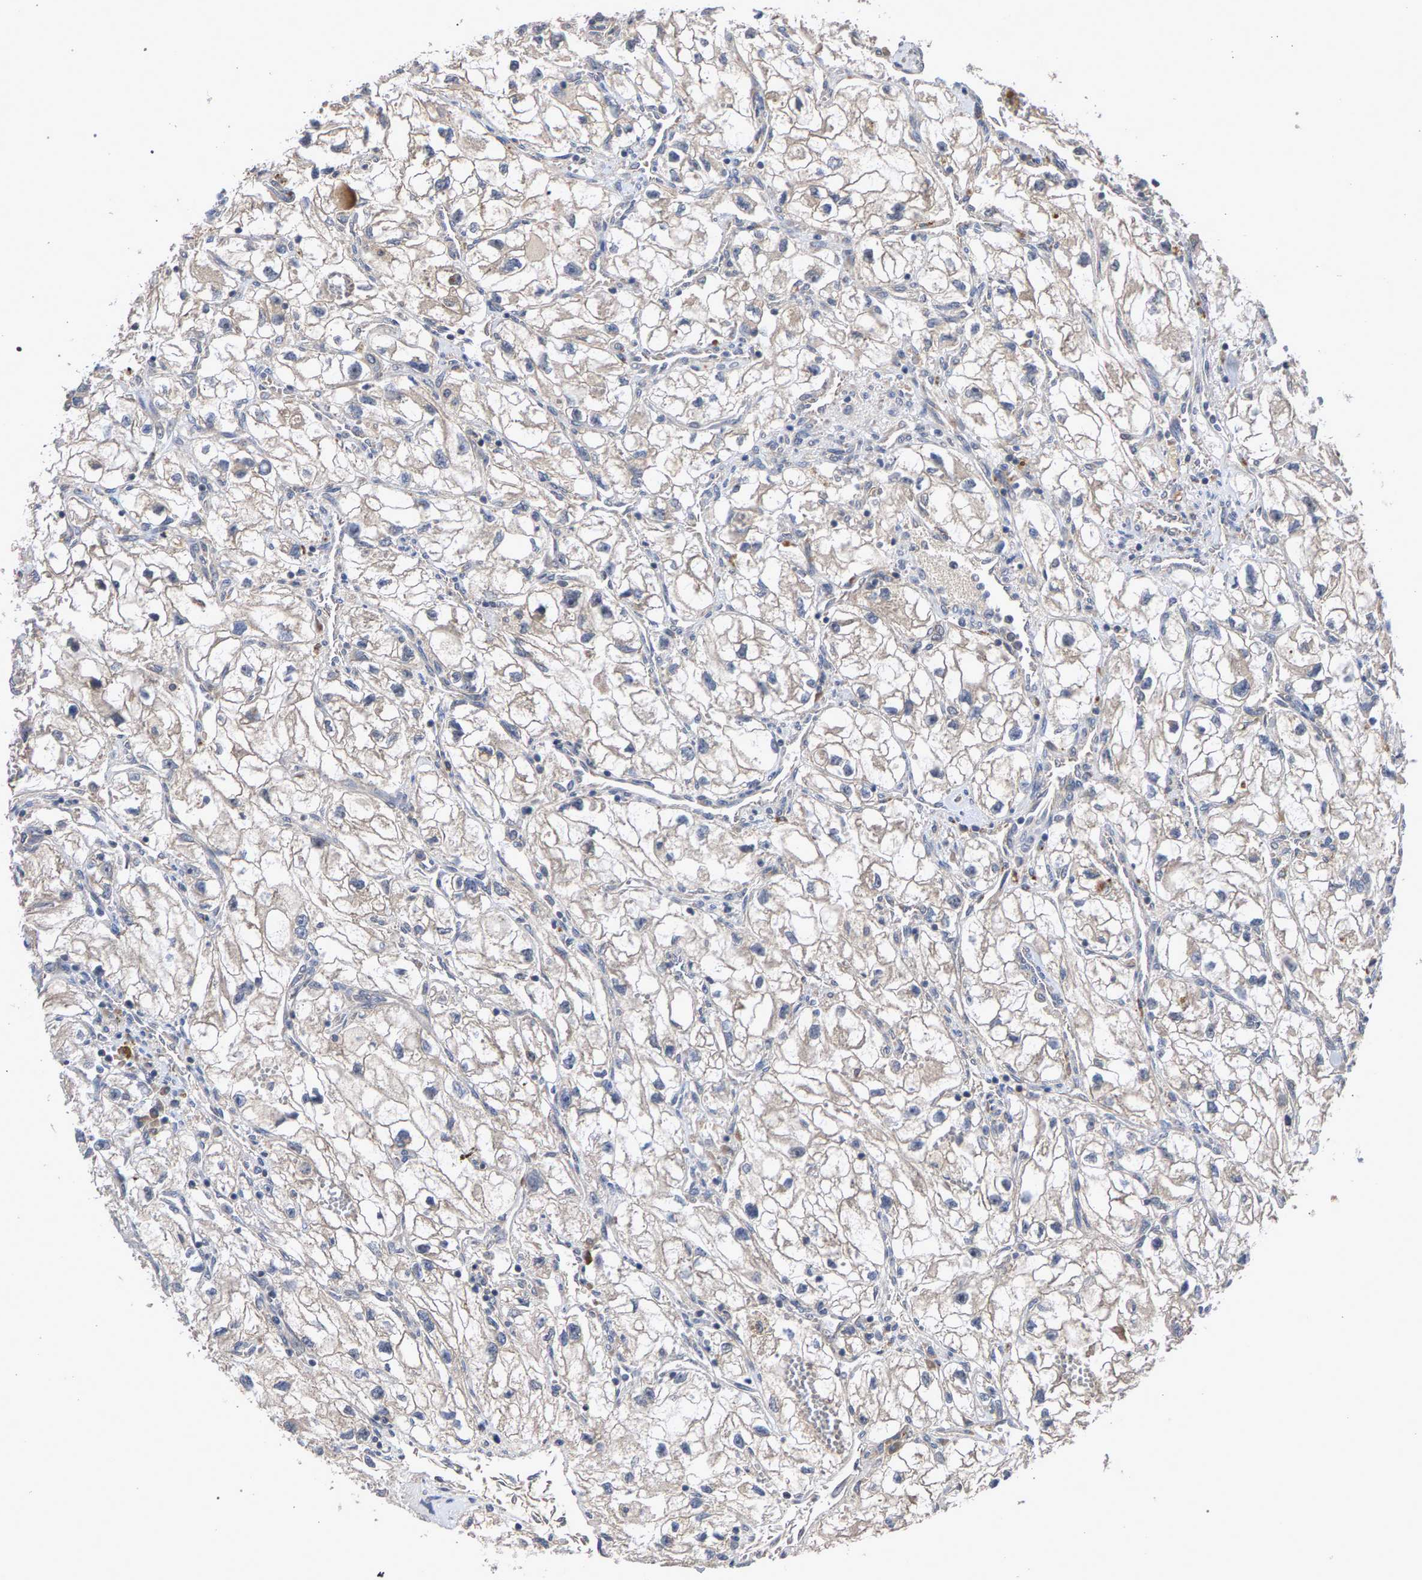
{"staining": {"intensity": "negative", "quantity": "none", "location": "none"}, "tissue": "renal cancer", "cell_type": "Tumor cells", "image_type": "cancer", "snomed": [{"axis": "morphology", "description": "Adenocarcinoma, NOS"}, {"axis": "topography", "description": "Kidney"}], "caption": "Photomicrograph shows no protein positivity in tumor cells of adenocarcinoma (renal) tissue.", "gene": "SLC4A4", "patient": {"sex": "female", "age": 70}}